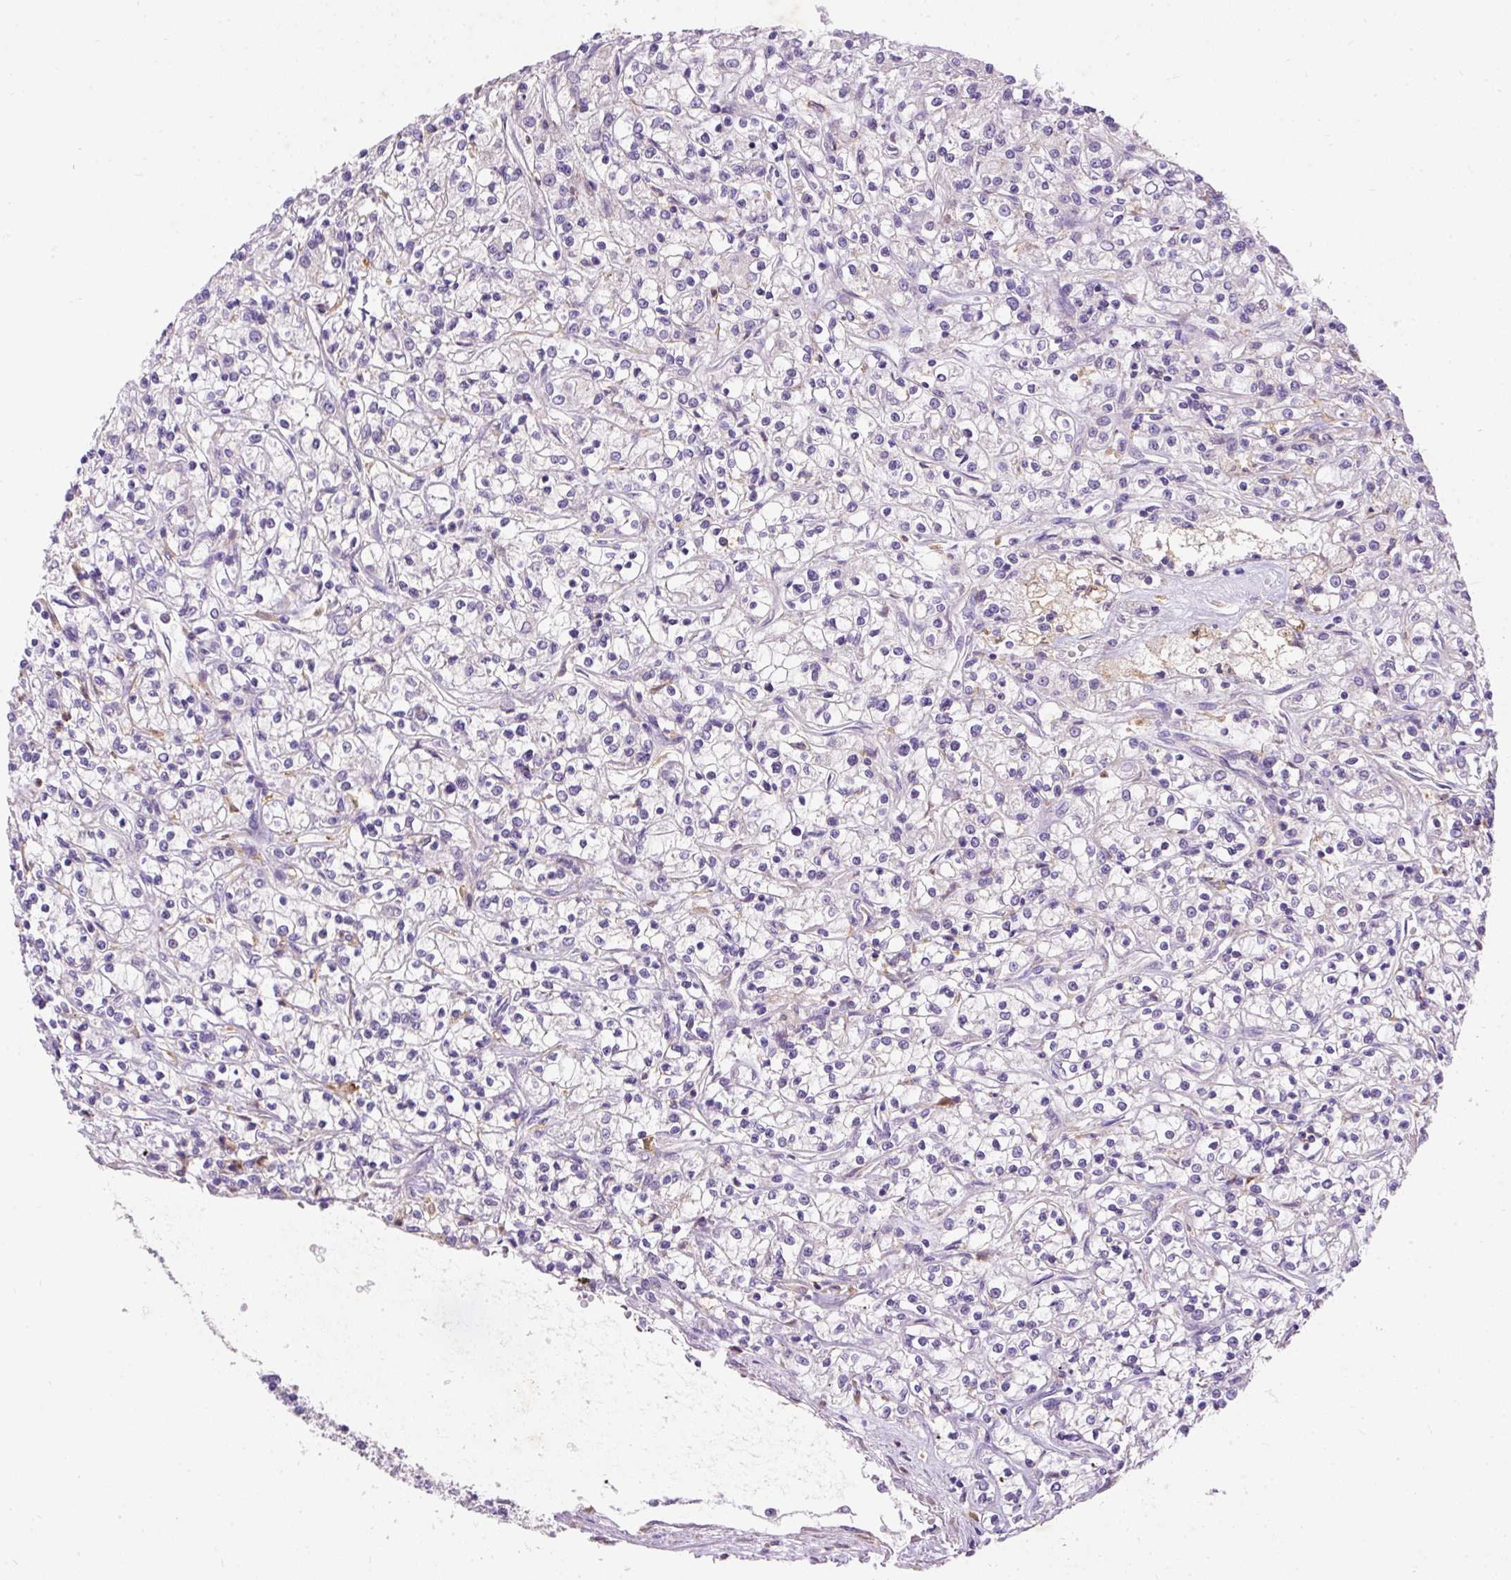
{"staining": {"intensity": "negative", "quantity": "none", "location": "none"}, "tissue": "renal cancer", "cell_type": "Tumor cells", "image_type": "cancer", "snomed": [{"axis": "morphology", "description": "Adenocarcinoma, NOS"}, {"axis": "topography", "description": "Kidney"}], "caption": "The immunohistochemistry micrograph has no significant positivity in tumor cells of adenocarcinoma (renal) tissue.", "gene": "OR4K15", "patient": {"sex": "female", "age": 59}}